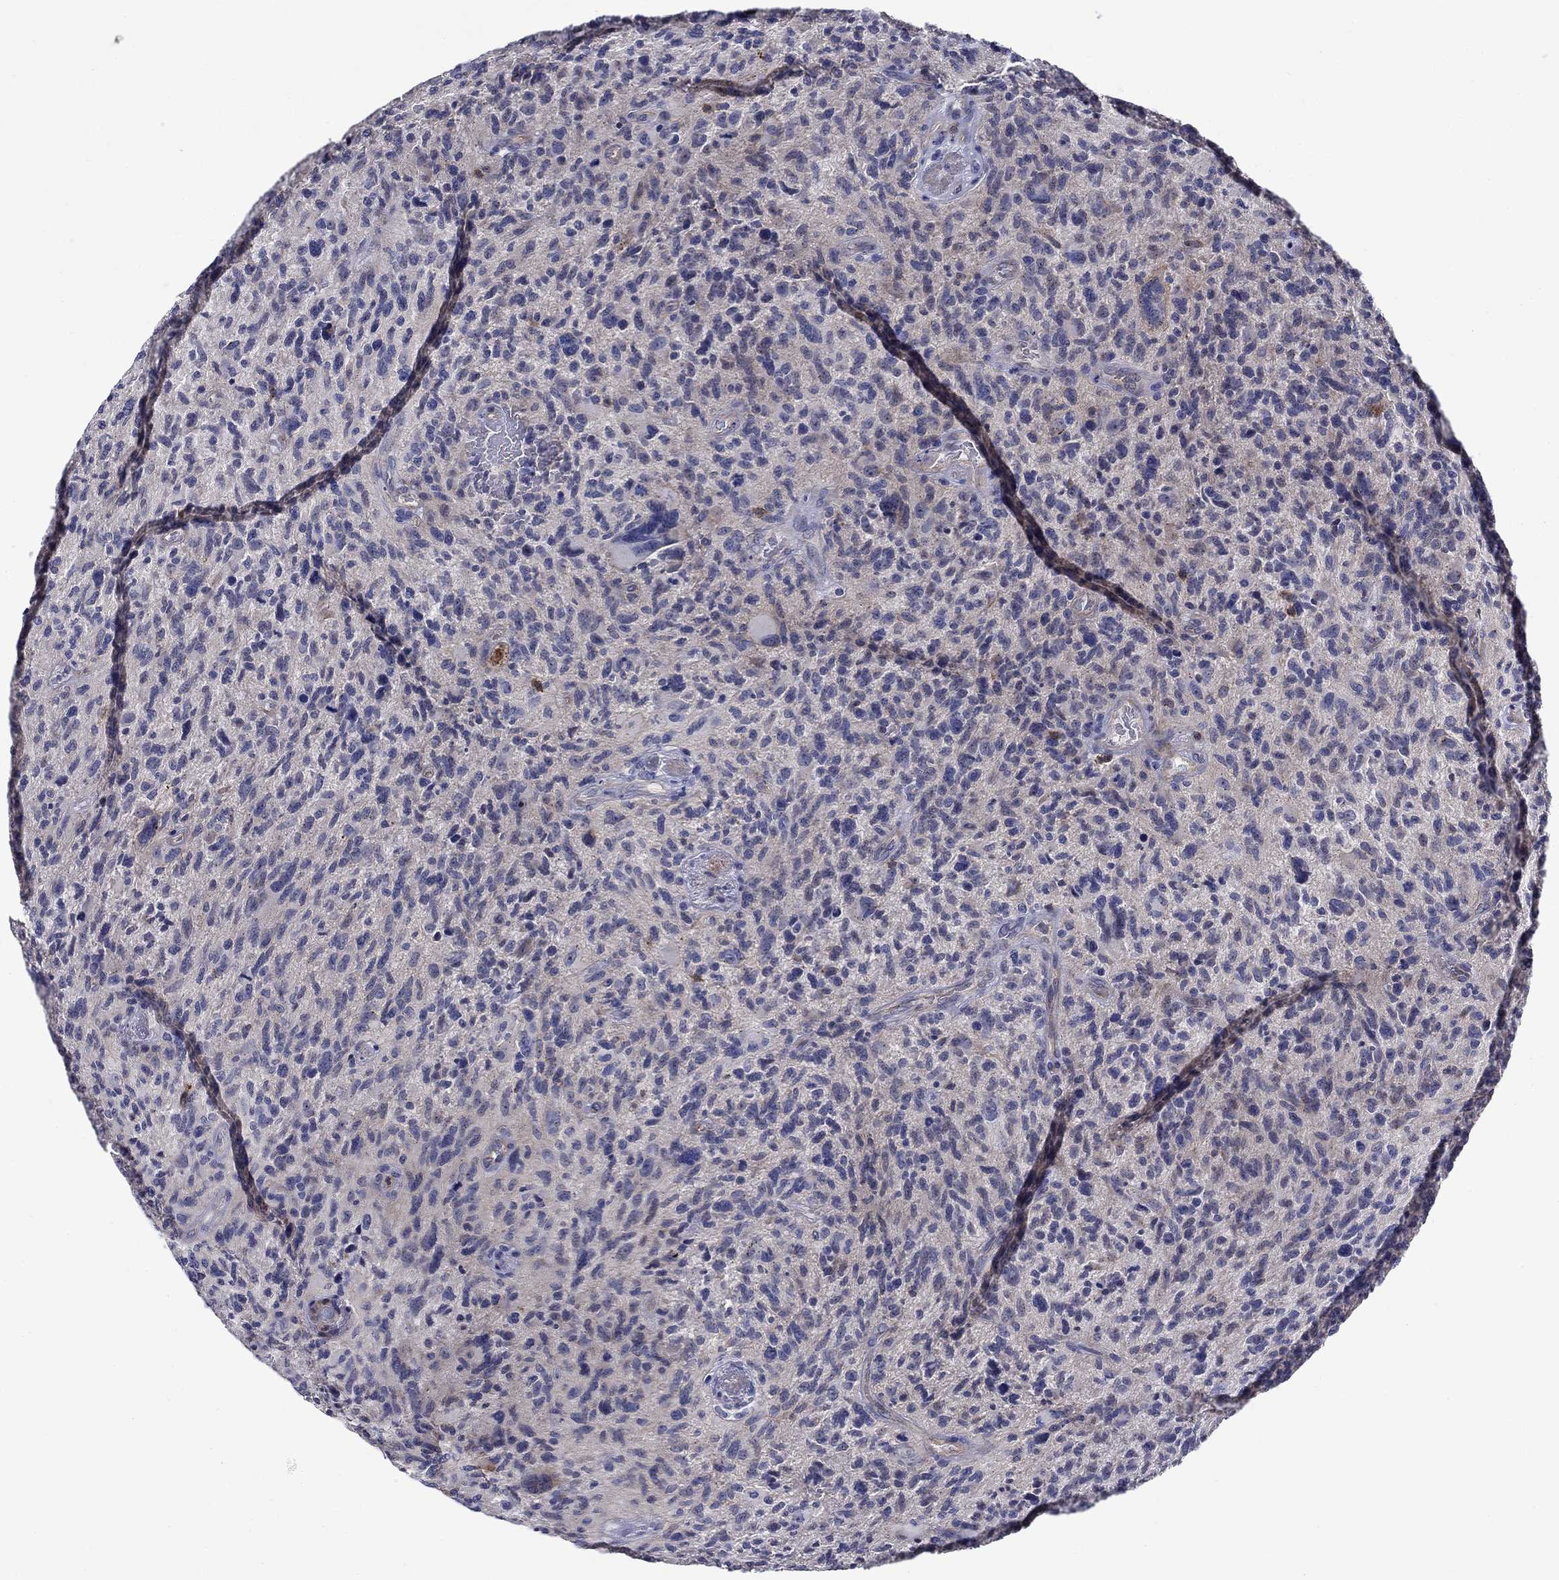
{"staining": {"intensity": "negative", "quantity": "none", "location": "none"}, "tissue": "glioma", "cell_type": "Tumor cells", "image_type": "cancer", "snomed": [{"axis": "morphology", "description": "Glioma, malignant, NOS"}, {"axis": "morphology", "description": "Glioma, malignant, High grade"}, {"axis": "topography", "description": "Brain"}], "caption": "This micrograph is of glioma stained with IHC to label a protein in brown with the nuclei are counter-stained blue. There is no staining in tumor cells.", "gene": "SIT1", "patient": {"sex": "female", "age": 71}}